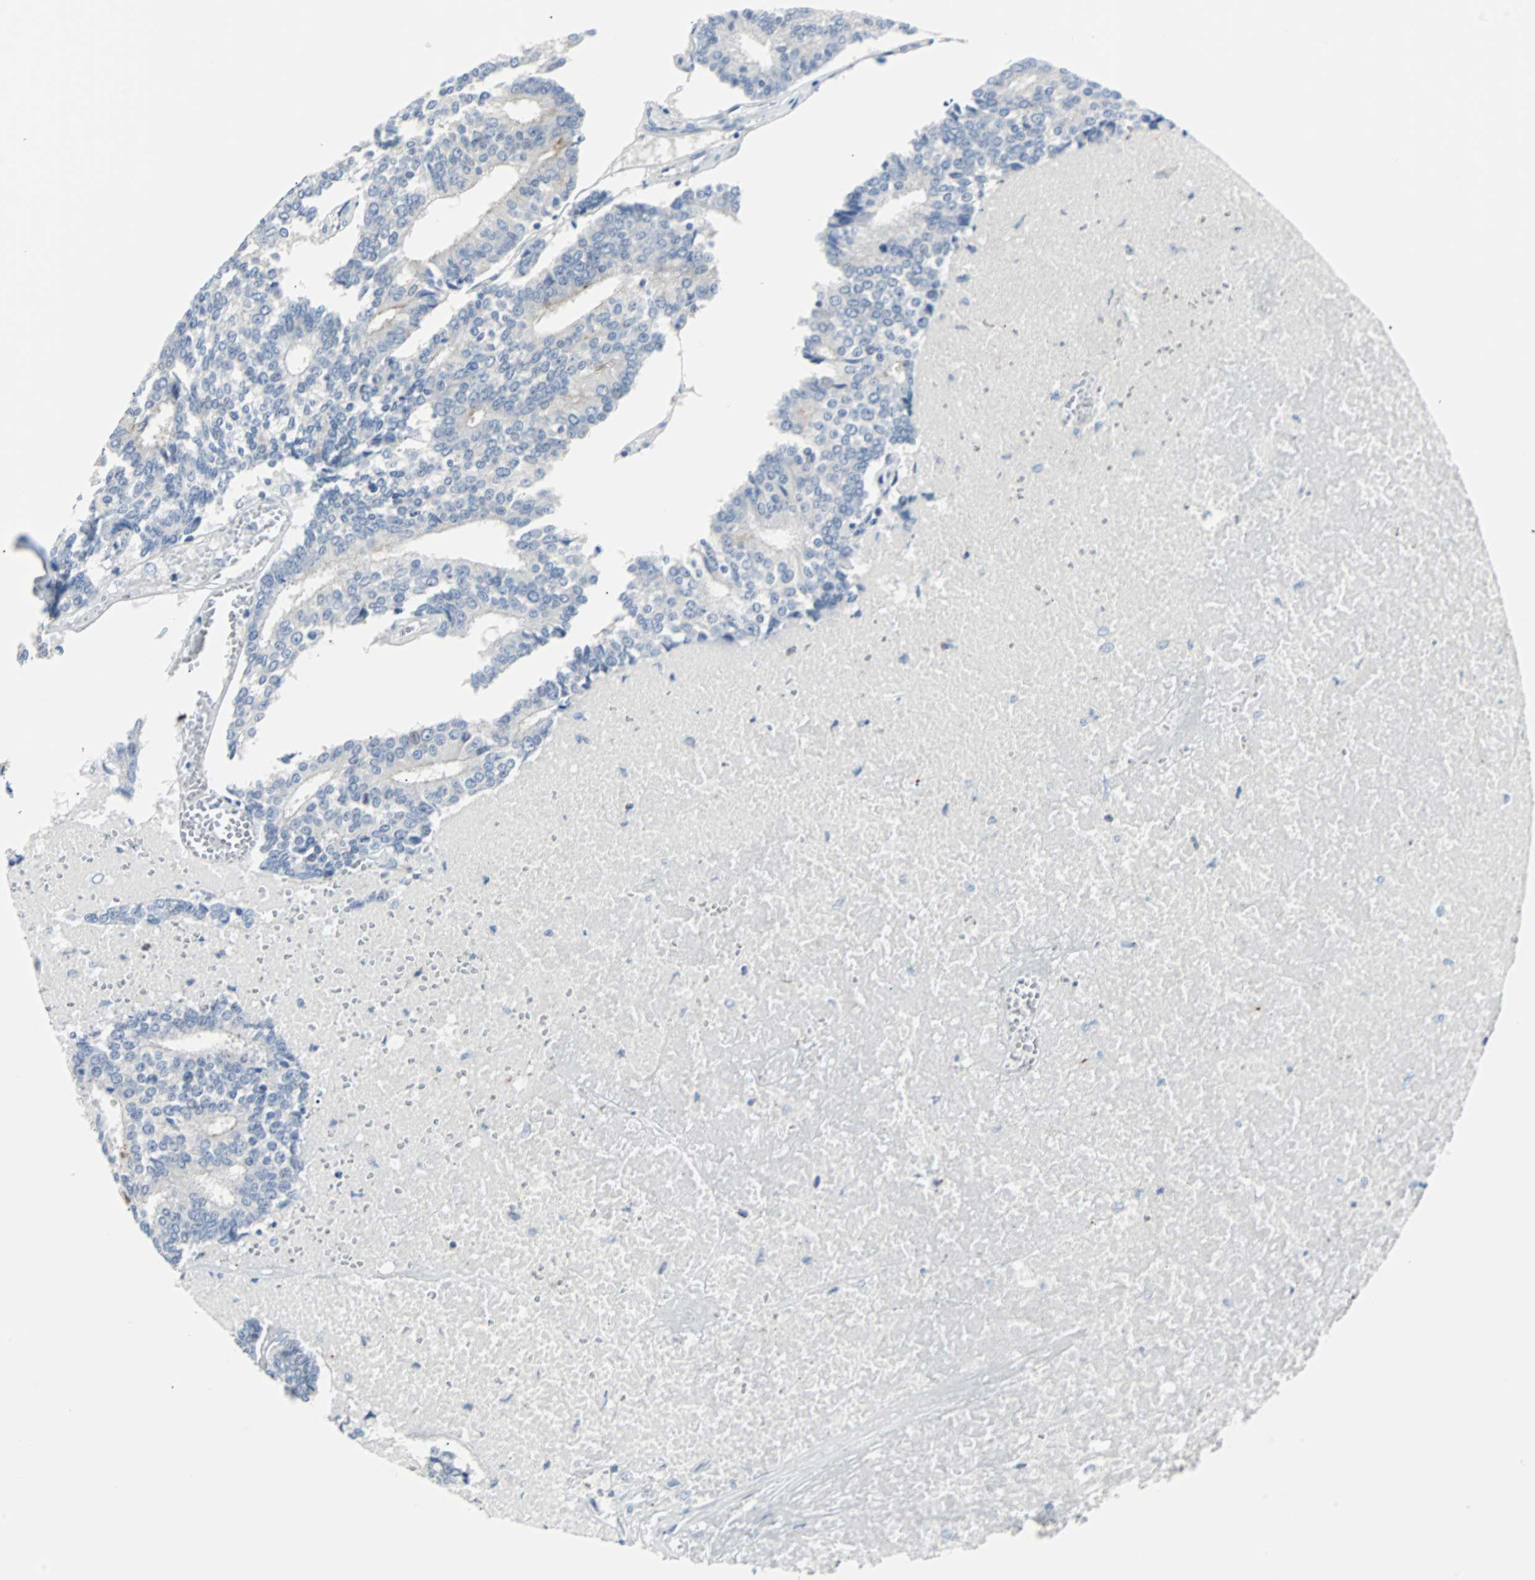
{"staining": {"intensity": "negative", "quantity": "none", "location": "none"}, "tissue": "prostate cancer", "cell_type": "Tumor cells", "image_type": "cancer", "snomed": [{"axis": "morphology", "description": "Adenocarcinoma, High grade"}, {"axis": "topography", "description": "Prostate"}], "caption": "A high-resolution histopathology image shows immunohistochemistry staining of prostate adenocarcinoma (high-grade), which shows no significant staining in tumor cells.", "gene": "RASA1", "patient": {"sex": "male", "age": 55}}